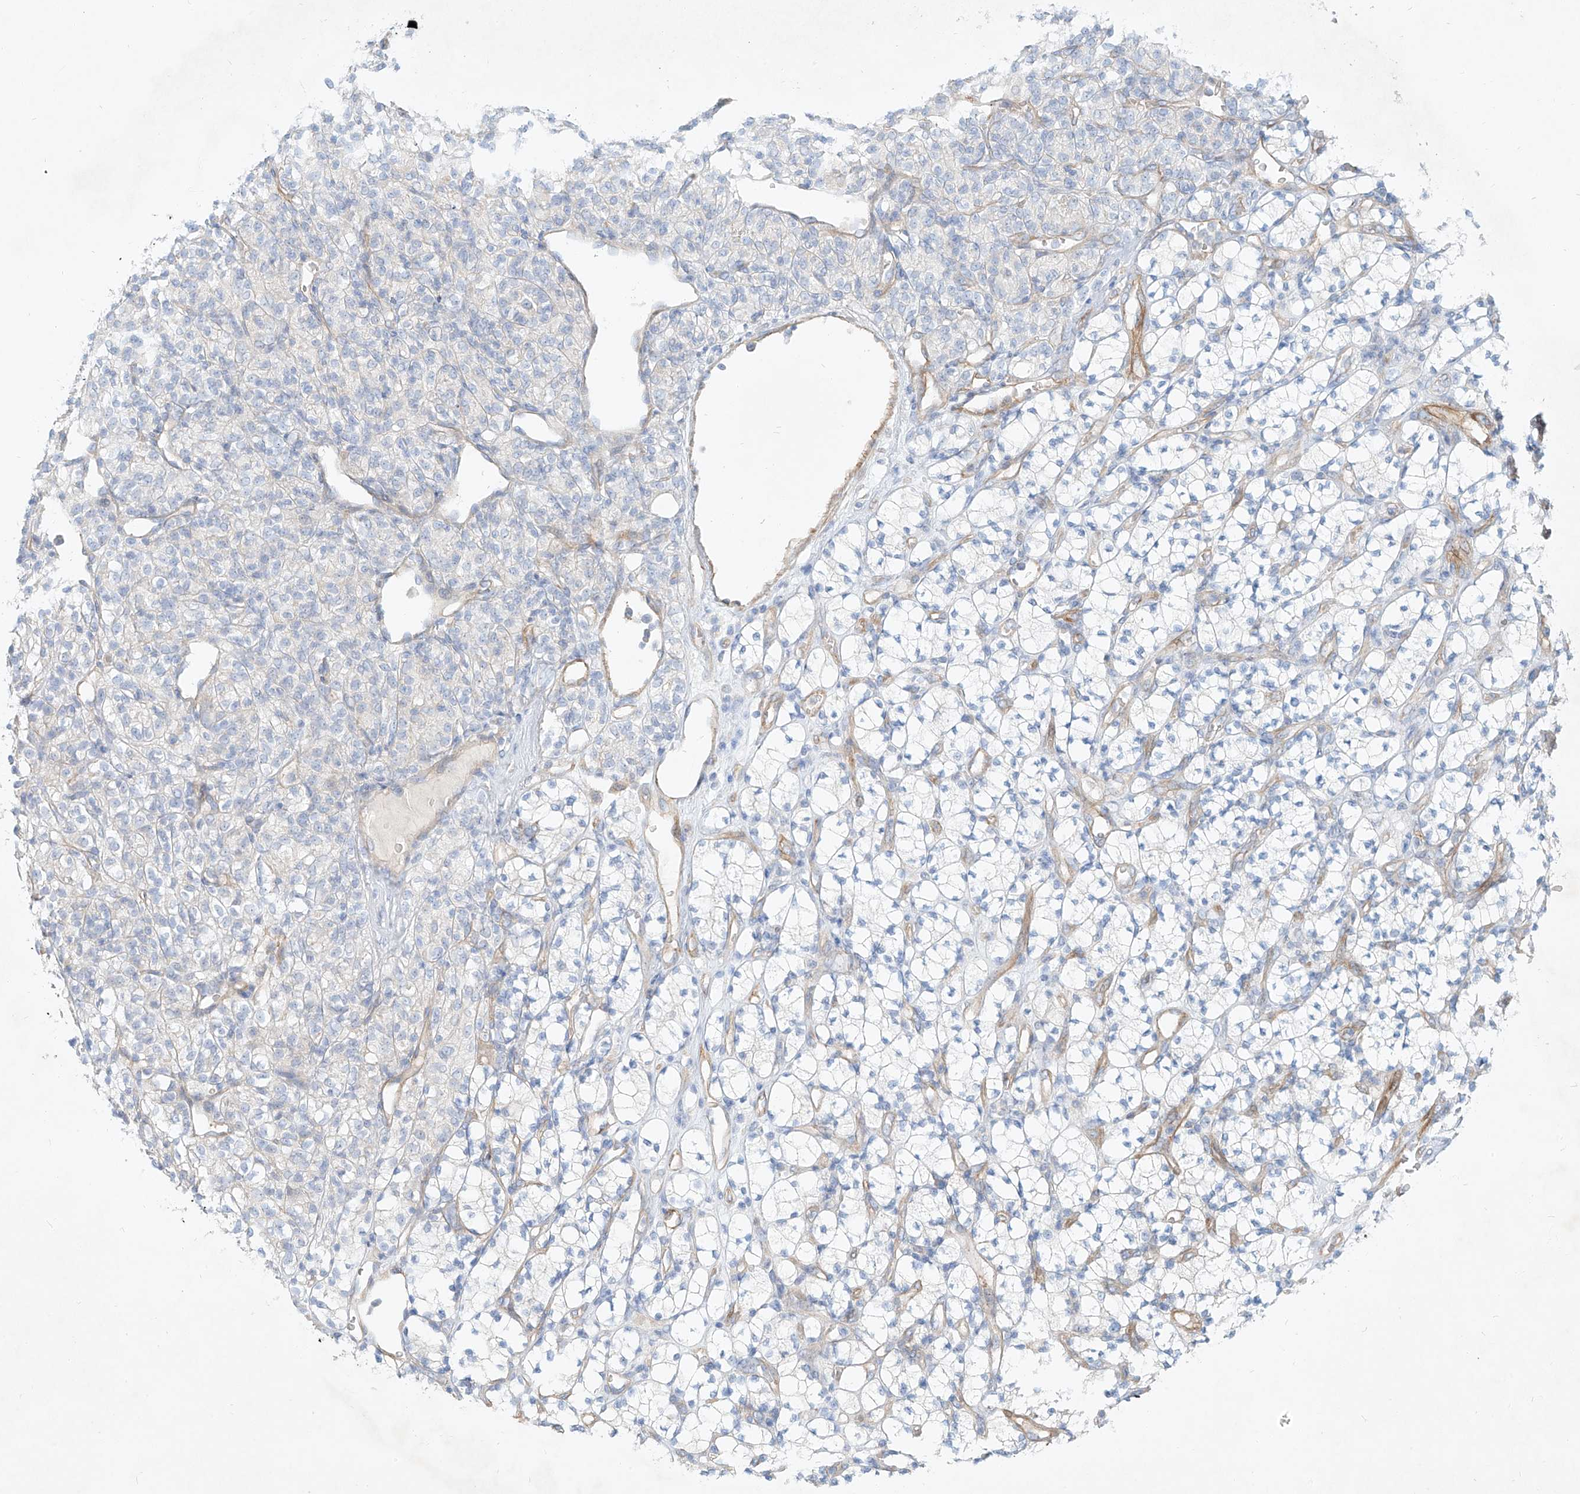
{"staining": {"intensity": "negative", "quantity": "none", "location": "none"}, "tissue": "renal cancer", "cell_type": "Tumor cells", "image_type": "cancer", "snomed": [{"axis": "morphology", "description": "Adenocarcinoma, NOS"}, {"axis": "topography", "description": "Kidney"}], "caption": "Tumor cells are negative for brown protein staining in renal cancer (adenocarcinoma).", "gene": "AJM1", "patient": {"sex": "male", "age": 77}}